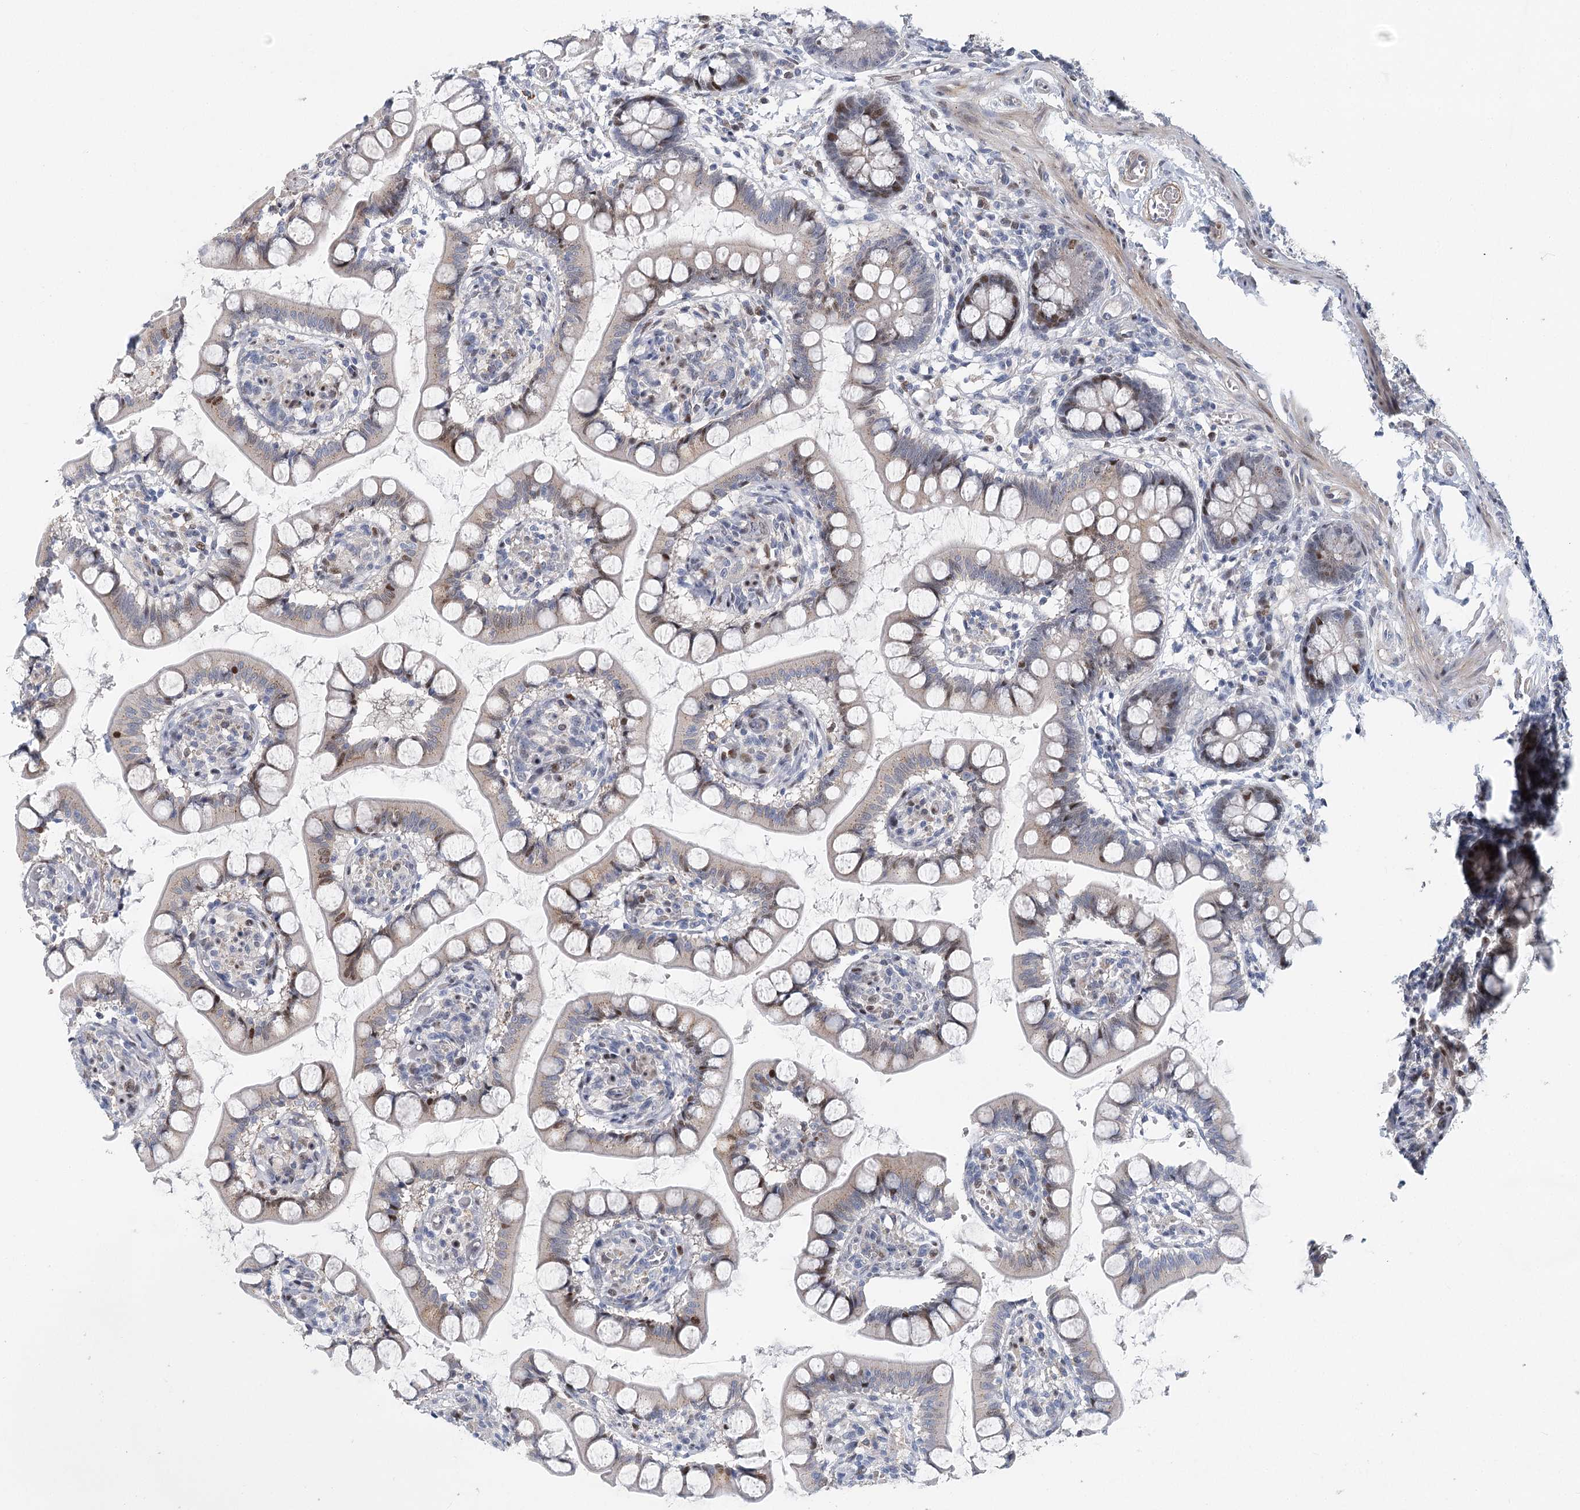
{"staining": {"intensity": "moderate", "quantity": "25%-75%", "location": "cytoplasmic/membranous,nuclear"}, "tissue": "small intestine", "cell_type": "Glandular cells", "image_type": "normal", "snomed": [{"axis": "morphology", "description": "Normal tissue, NOS"}, {"axis": "topography", "description": "Small intestine"}], "caption": "IHC staining of normal small intestine, which exhibits medium levels of moderate cytoplasmic/membranous,nuclear staining in approximately 25%-75% of glandular cells indicating moderate cytoplasmic/membranous,nuclear protein positivity. The staining was performed using DAB (3,3'-diaminobenzidine) (brown) for protein detection and nuclei were counterstained in hematoxylin (blue).", "gene": "CAMTA1", "patient": {"sex": "male", "age": 52}}